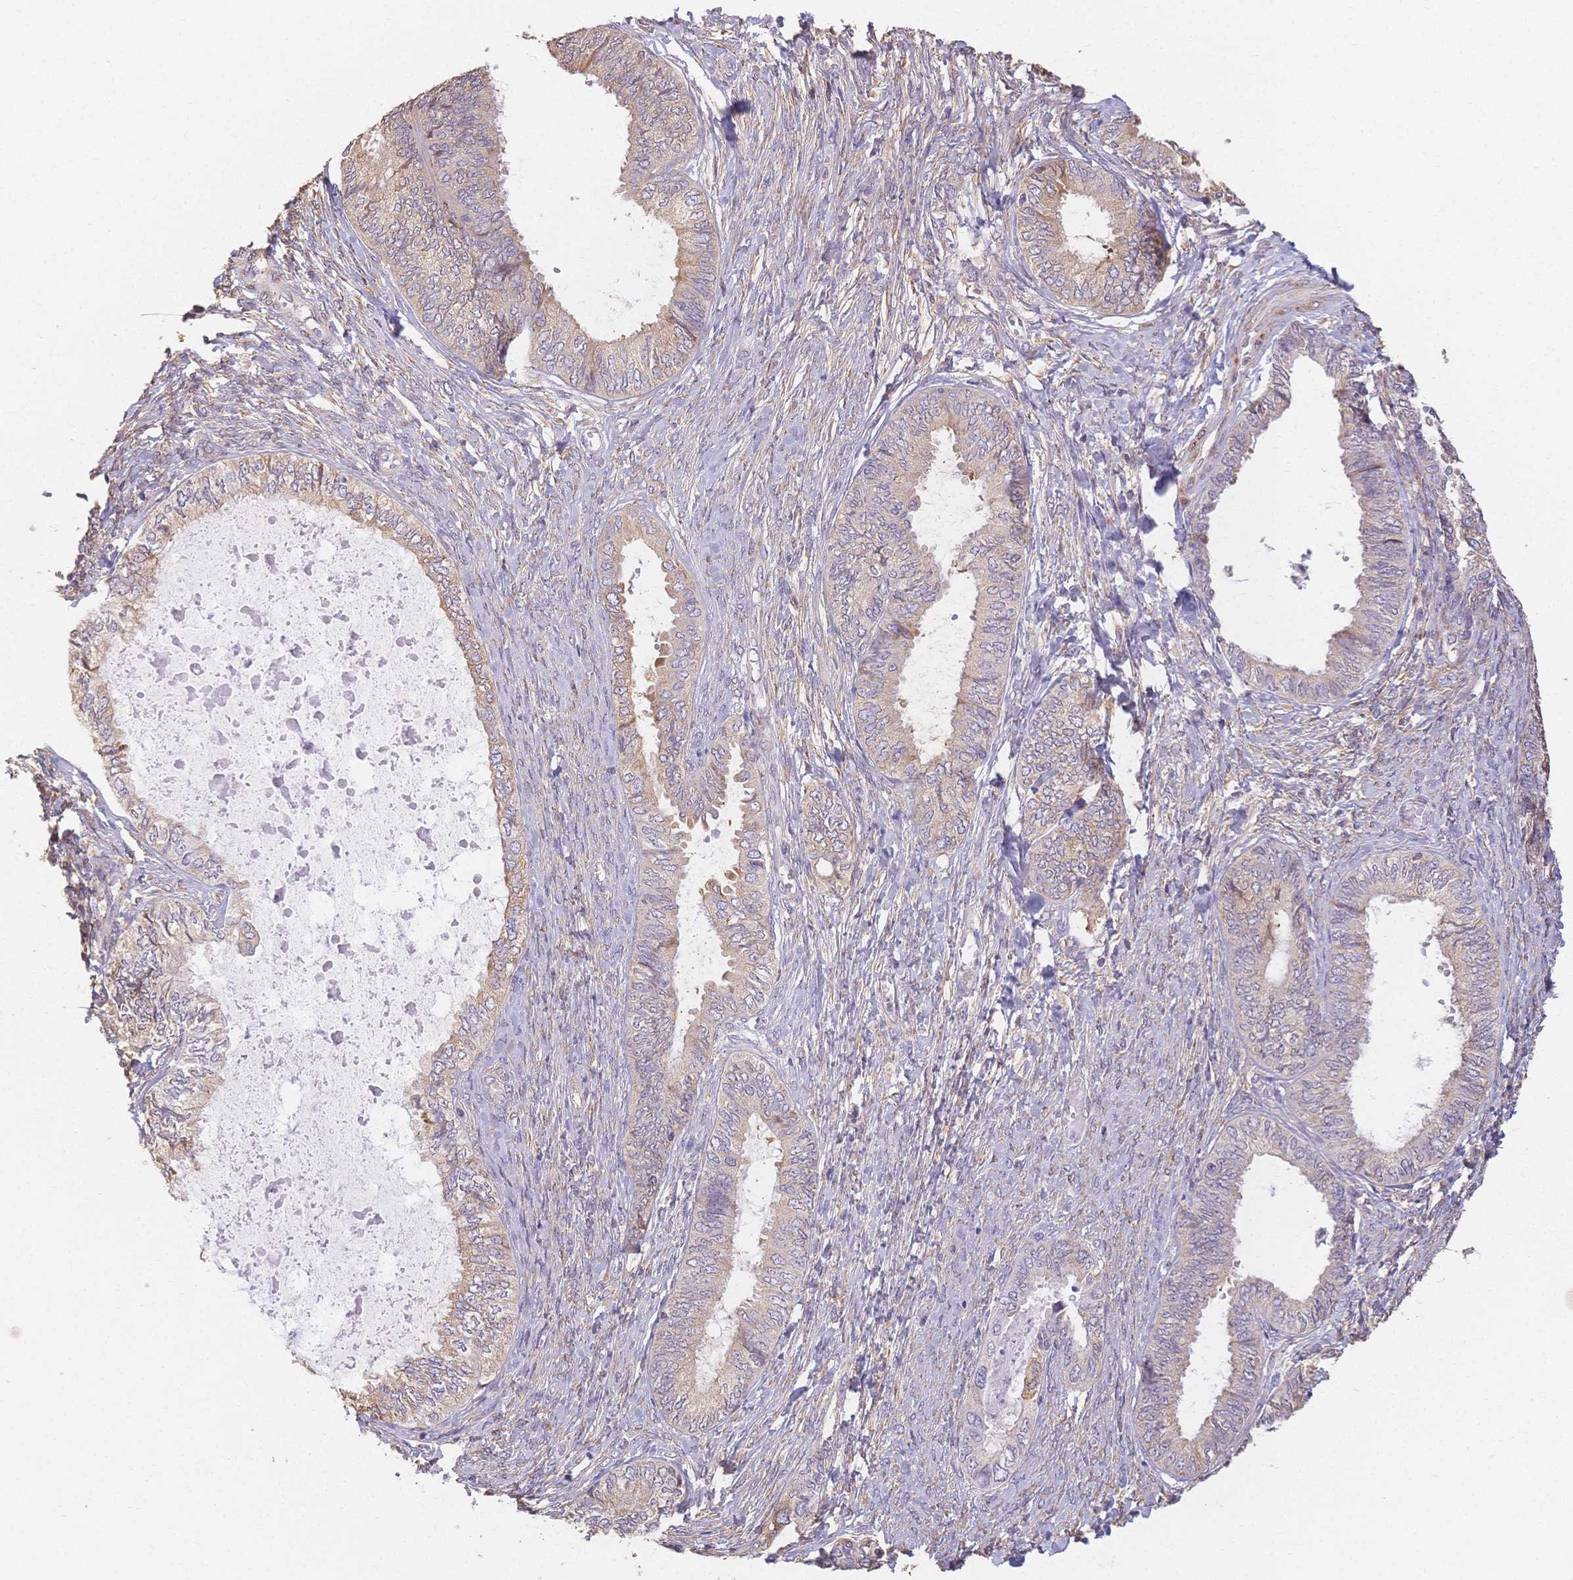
{"staining": {"intensity": "weak", "quantity": ">75%", "location": "cytoplasmic/membranous"}, "tissue": "ovarian cancer", "cell_type": "Tumor cells", "image_type": "cancer", "snomed": [{"axis": "morphology", "description": "Carcinoma, endometroid"}, {"axis": "topography", "description": "Ovary"}], "caption": "Protein staining shows weak cytoplasmic/membranous expression in approximately >75% of tumor cells in endometroid carcinoma (ovarian).", "gene": "HS3ST5", "patient": {"sex": "female", "age": 70}}